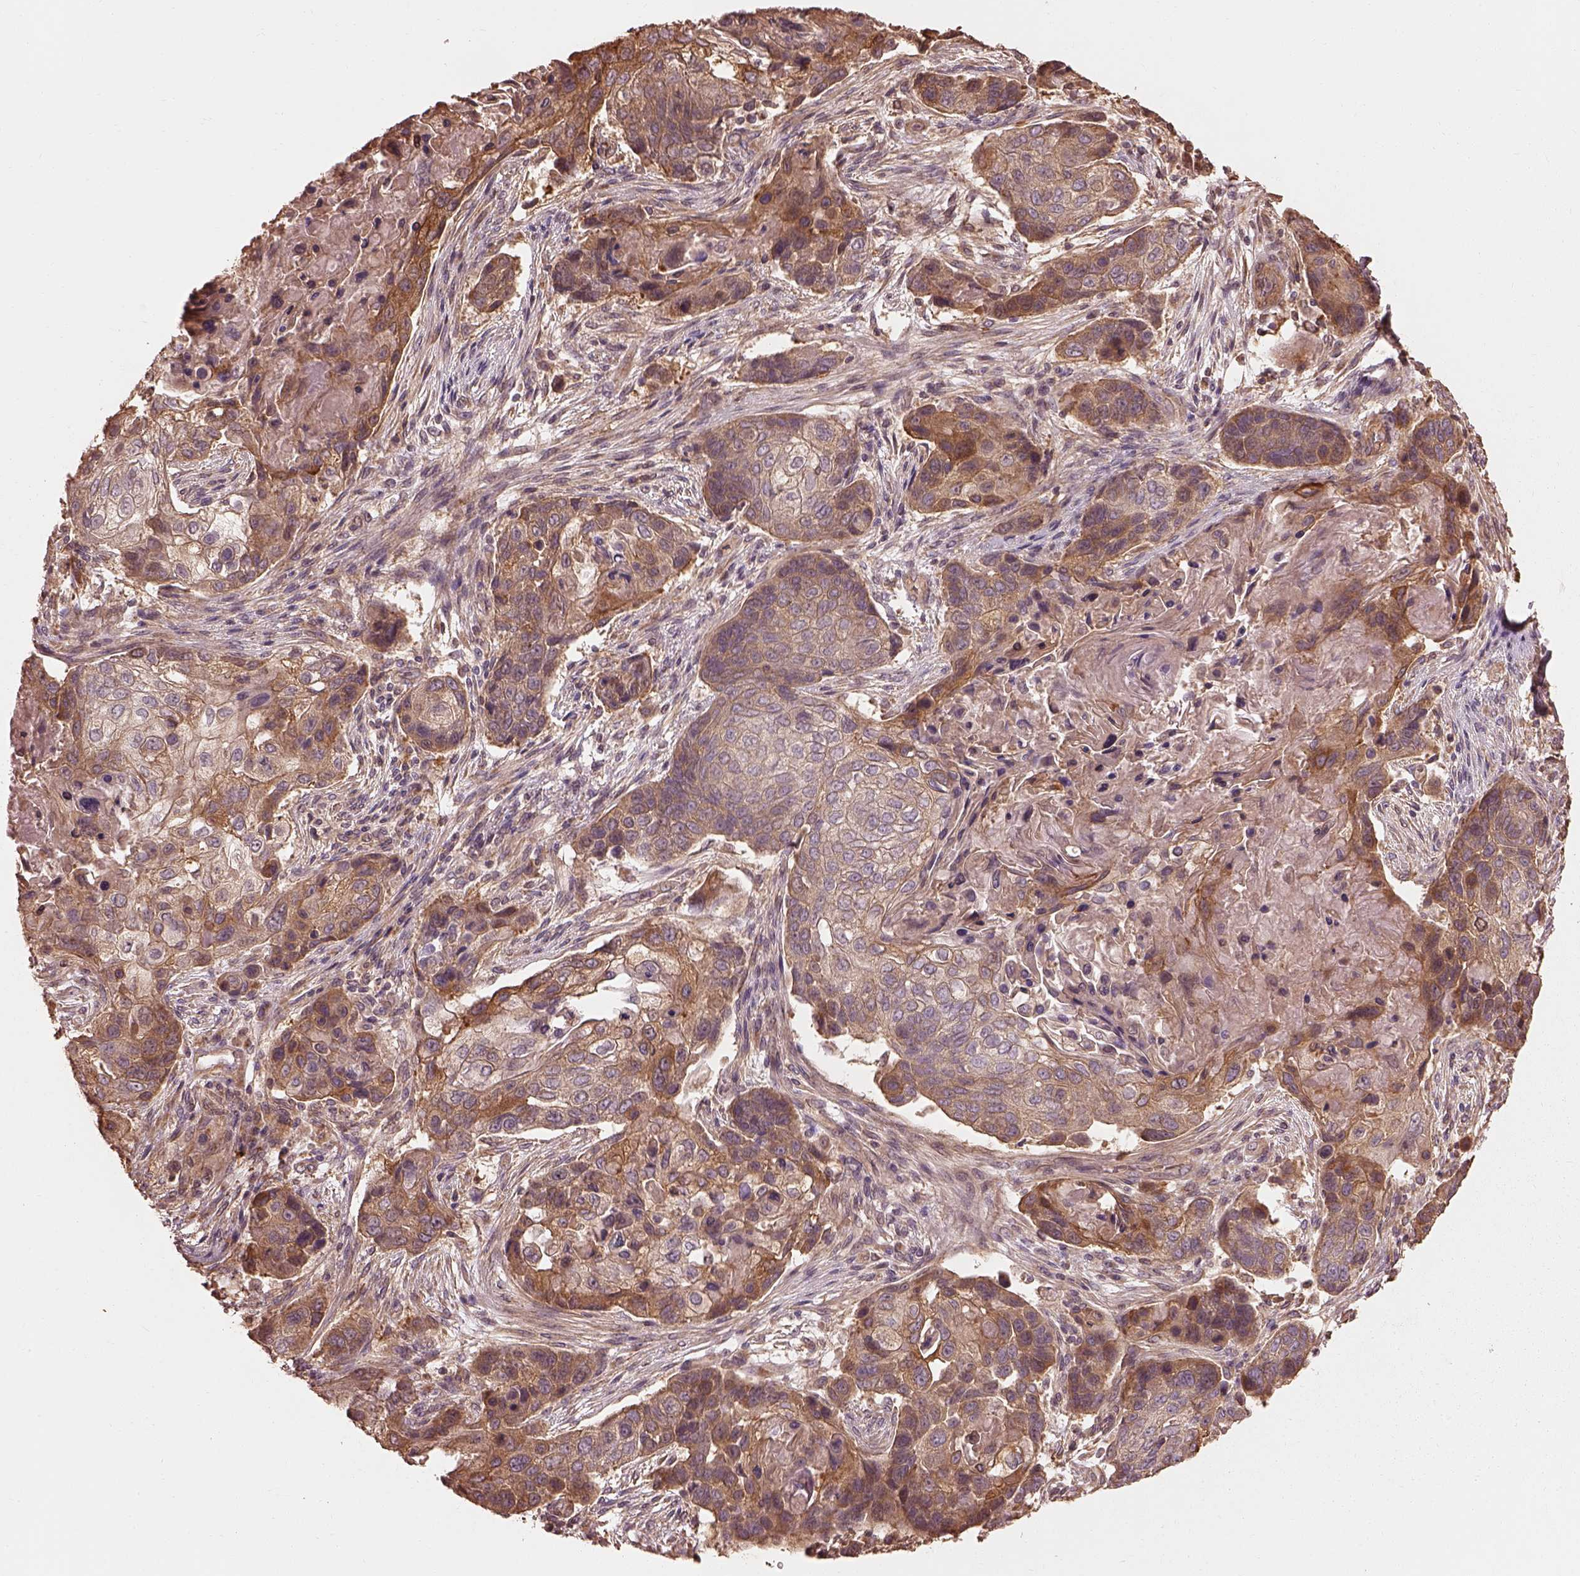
{"staining": {"intensity": "moderate", "quantity": ">75%", "location": "cytoplasmic/membranous"}, "tissue": "lung cancer", "cell_type": "Tumor cells", "image_type": "cancer", "snomed": [{"axis": "morphology", "description": "Squamous cell carcinoma, NOS"}, {"axis": "topography", "description": "Lung"}], "caption": "This image displays immunohistochemistry staining of lung cancer, with medium moderate cytoplasmic/membranous positivity in approximately >75% of tumor cells.", "gene": "METTL4", "patient": {"sex": "male", "age": 69}}